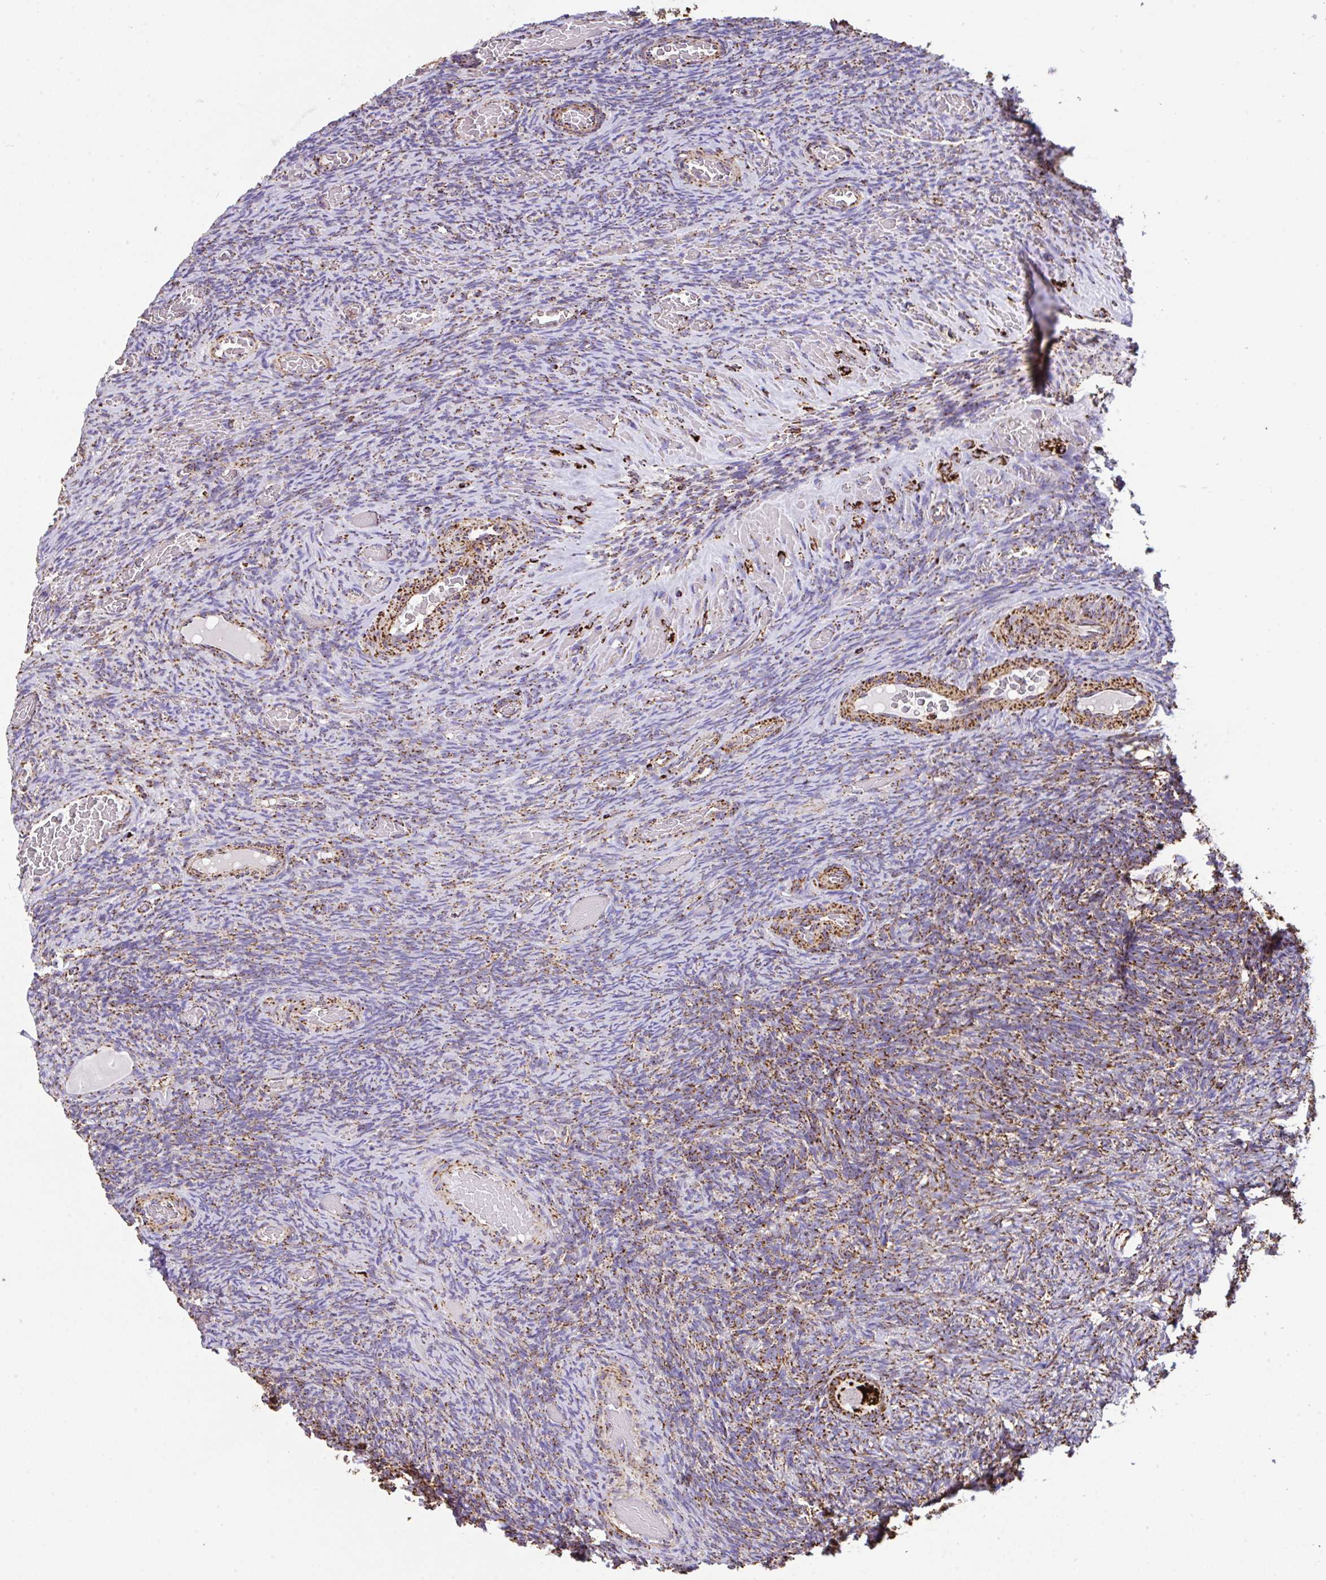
{"staining": {"intensity": "strong", "quantity": ">75%", "location": "cytoplasmic/membranous"}, "tissue": "ovary", "cell_type": "Follicle cells", "image_type": "normal", "snomed": [{"axis": "morphology", "description": "Normal tissue, NOS"}, {"axis": "topography", "description": "Ovary"}], "caption": "IHC photomicrograph of normal ovary: ovary stained using IHC demonstrates high levels of strong protein expression localized specifically in the cytoplasmic/membranous of follicle cells, appearing as a cytoplasmic/membranous brown color.", "gene": "ANKRD33B", "patient": {"sex": "female", "age": 34}}